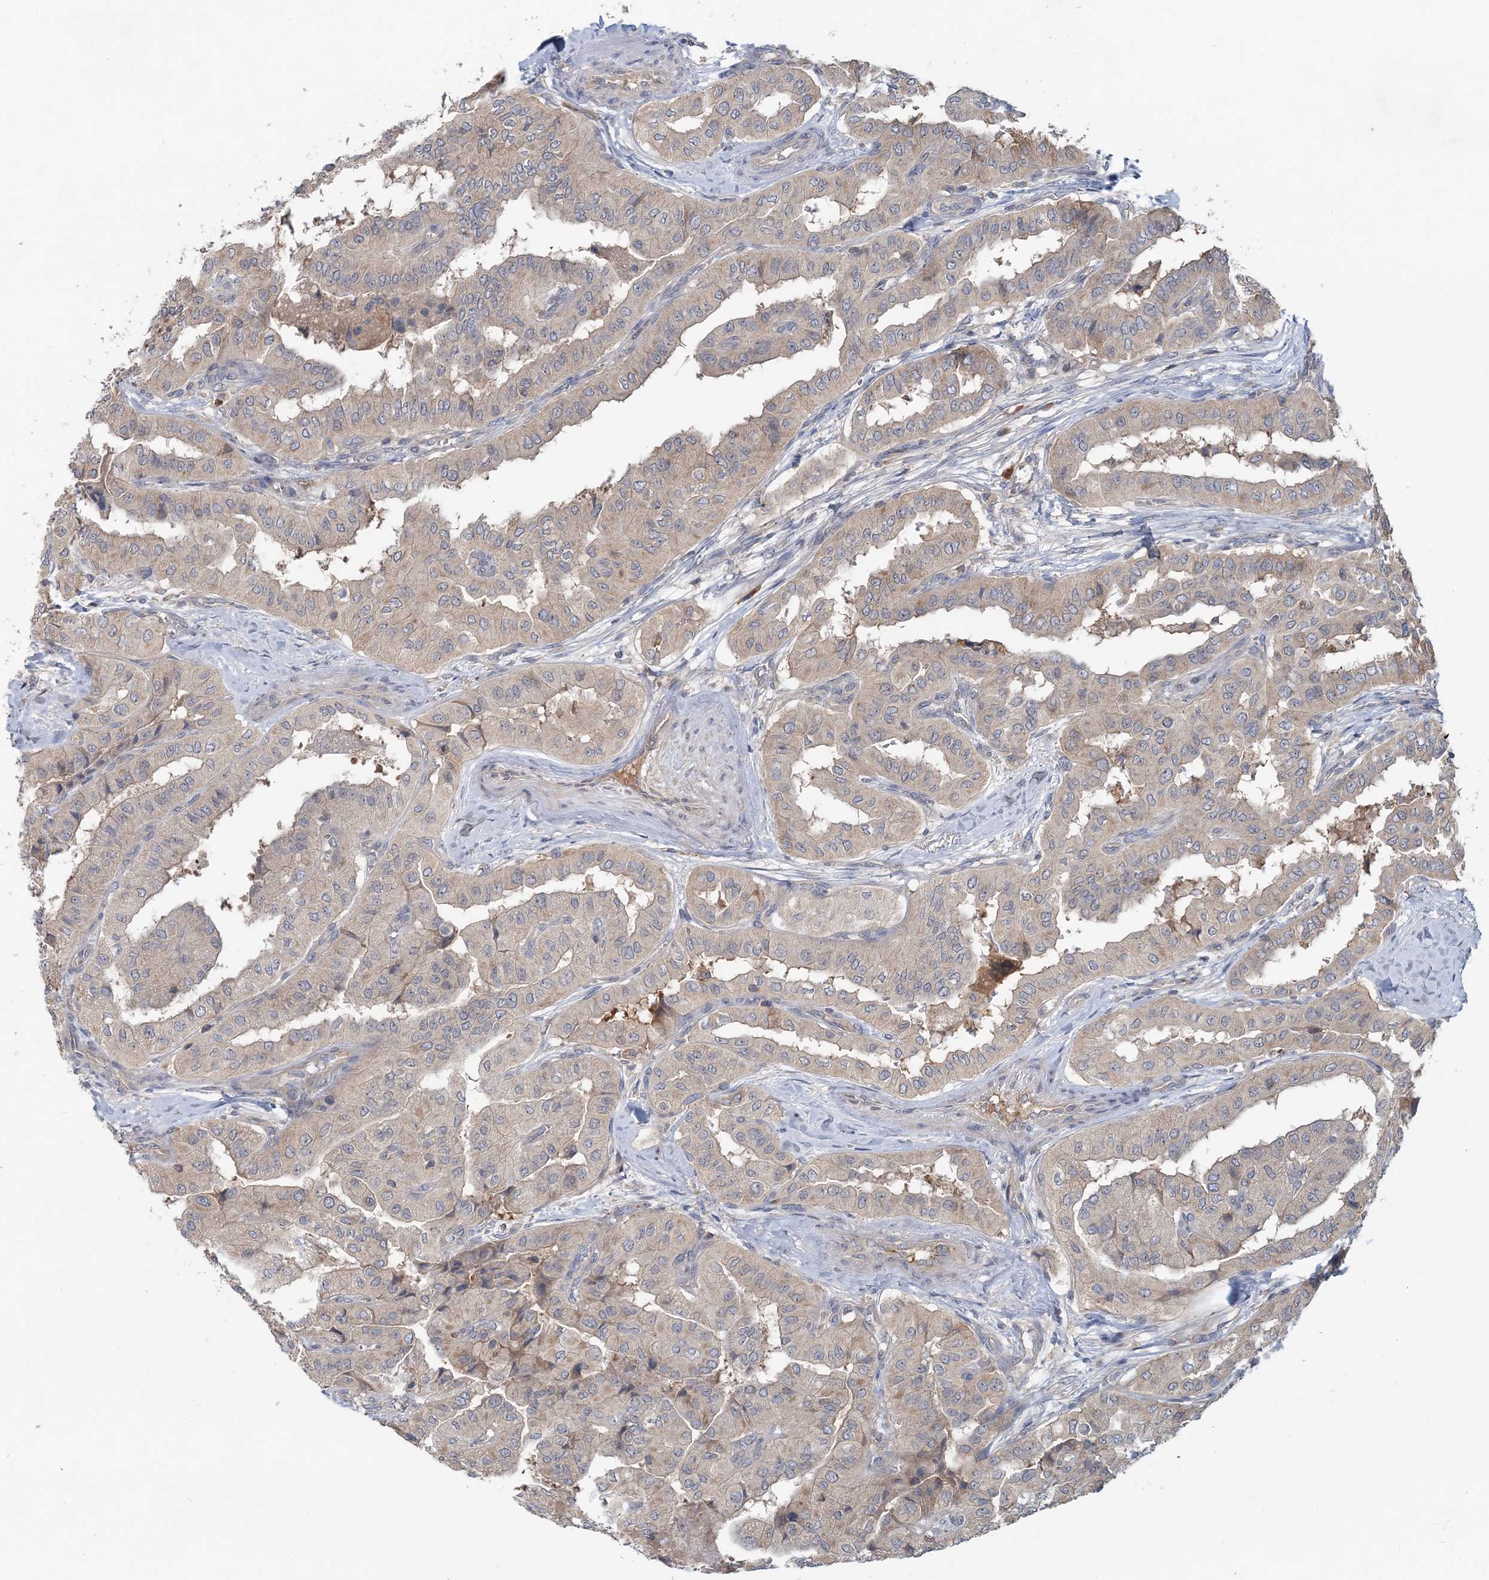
{"staining": {"intensity": "weak", "quantity": ">75%", "location": "cytoplasmic/membranous"}, "tissue": "thyroid cancer", "cell_type": "Tumor cells", "image_type": "cancer", "snomed": [{"axis": "morphology", "description": "Papillary adenocarcinoma, NOS"}, {"axis": "topography", "description": "Thyroid gland"}], "caption": "Immunohistochemical staining of thyroid cancer (papillary adenocarcinoma) demonstrates weak cytoplasmic/membranous protein expression in about >75% of tumor cells.", "gene": "RNF25", "patient": {"sex": "female", "age": 59}}